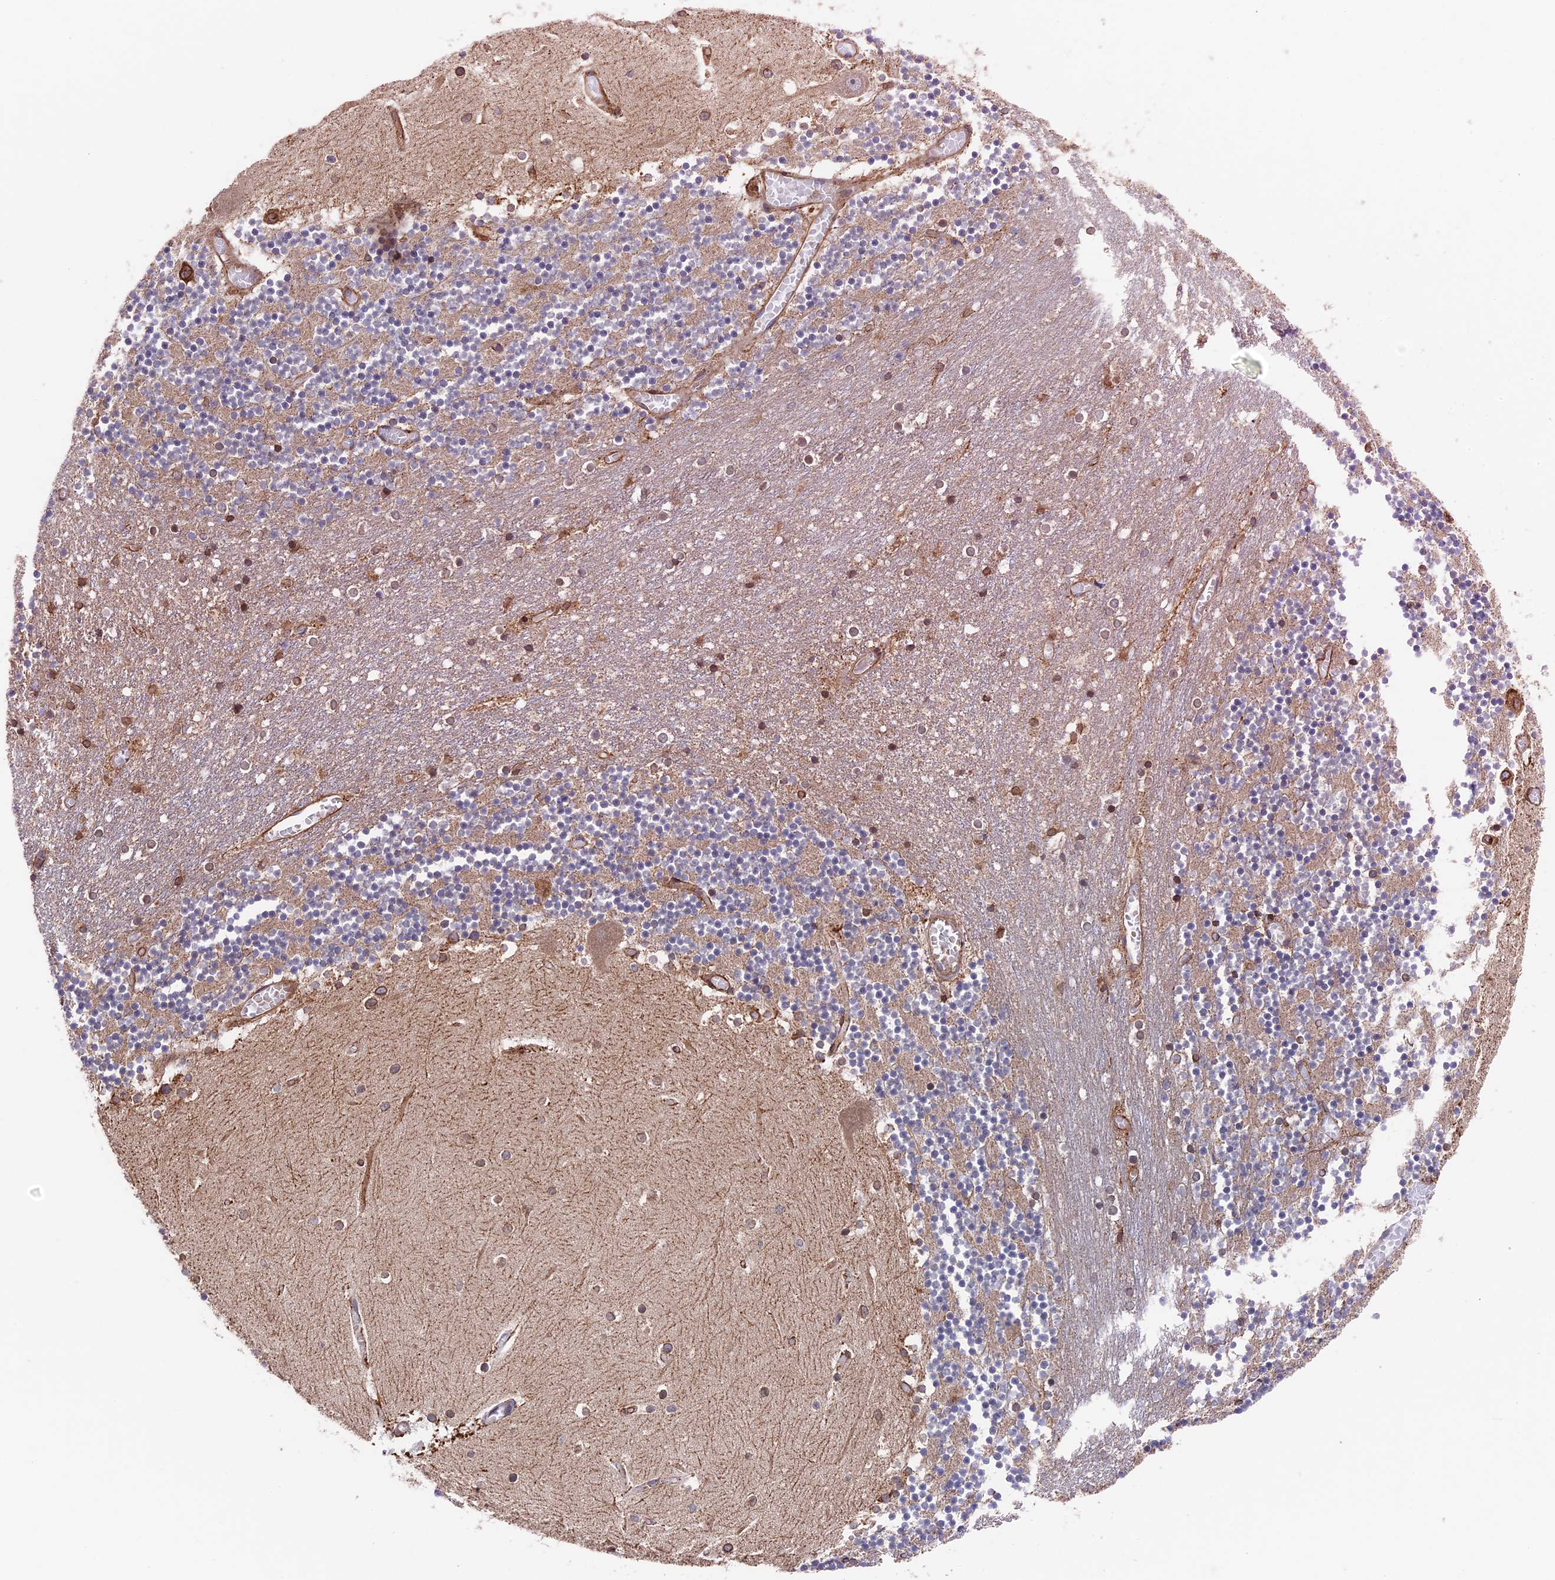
{"staining": {"intensity": "moderate", "quantity": "25%-75%", "location": "cytoplasmic/membranous"}, "tissue": "cerebellum", "cell_type": "Cells in granular layer", "image_type": "normal", "snomed": [{"axis": "morphology", "description": "Normal tissue, NOS"}, {"axis": "topography", "description": "Cerebellum"}], "caption": "Immunohistochemical staining of benign human cerebellum demonstrates medium levels of moderate cytoplasmic/membranous positivity in about 25%-75% of cells in granular layer. (IHC, brightfield microscopy, high magnification).", "gene": "RPUSD1", "patient": {"sex": "female", "age": 28}}